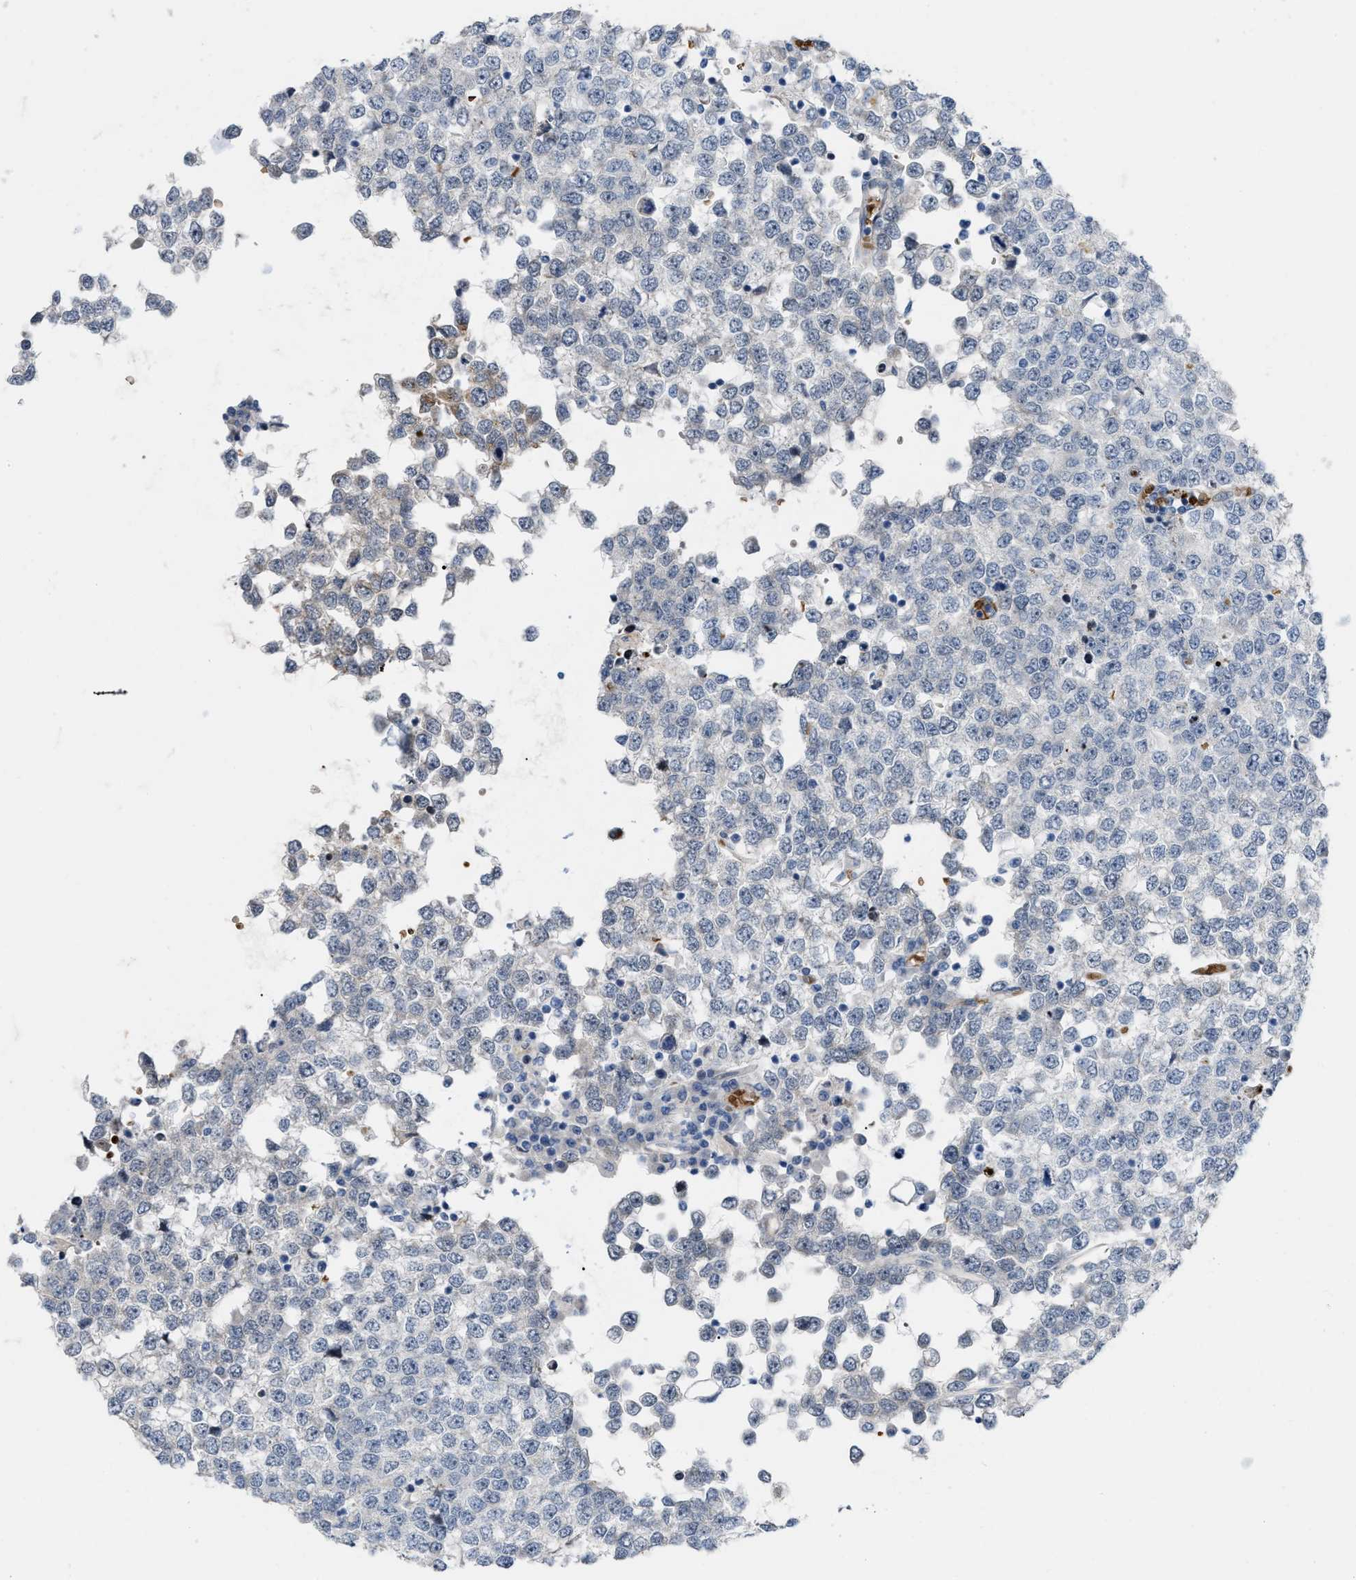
{"staining": {"intensity": "negative", "quantity": "none", "location": "none"}, "tissue": "testis cancer", "cell_type": "Tumor cells", "image_type": "cancer", "snomed": [{"axis": "morphology", "description": "Seminoma, NOS"}, {"axis": "topography", "description": "Testis"}], "caption": "Tumor cells are negative for protein expression in human seminoma (testis).", "gene": "POLR1F", "patient": {"sex": "male", "age": 65}}